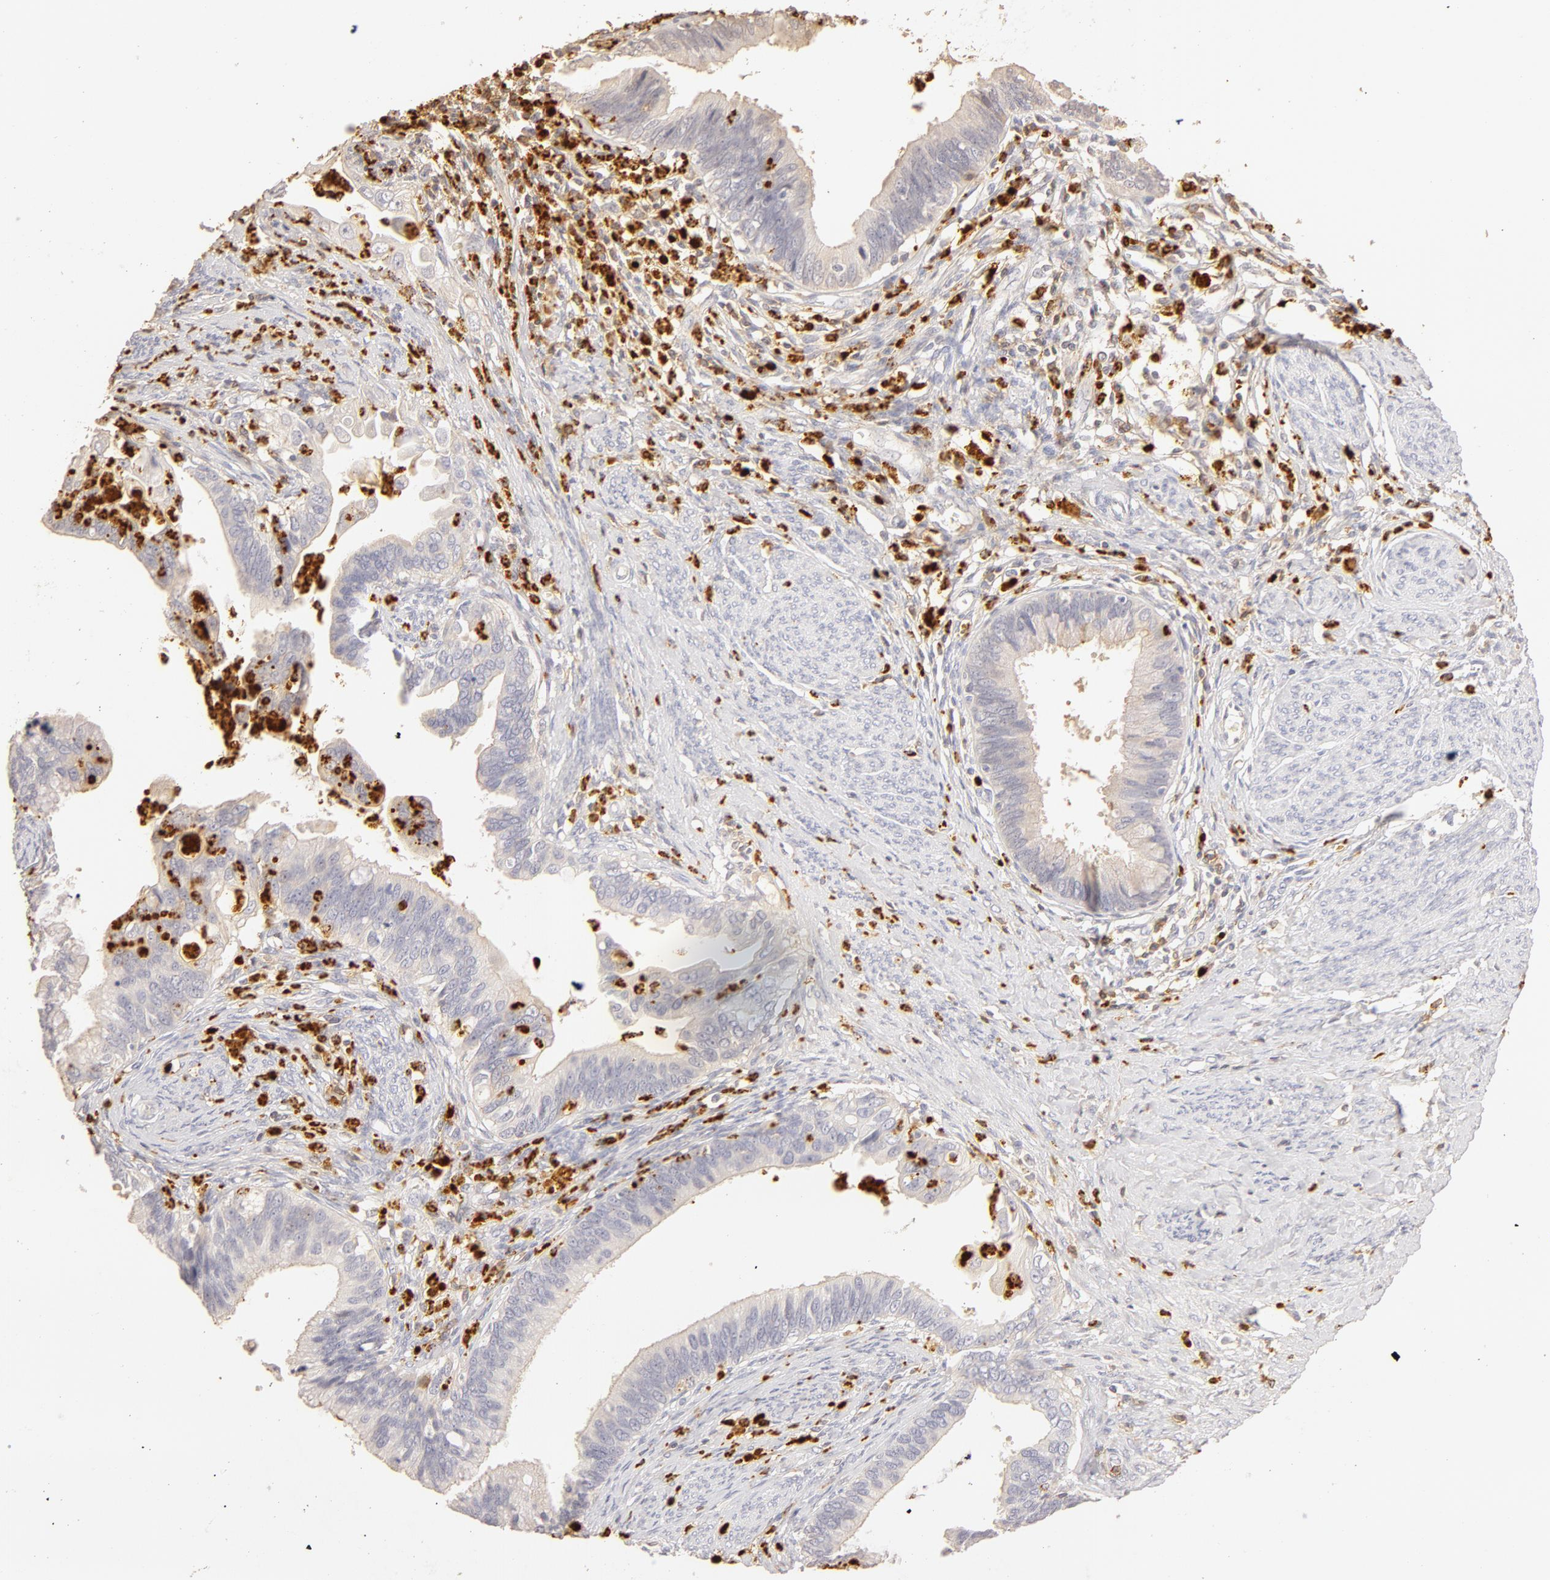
{"staining": {"intensity": "negative", "quantity": "none", "location": "none"}, "tissue": "cervical cancer", "cell_type": "Tumor cells", "image_type": "cancer", "snomed": [{"axis": "morphology", "description": "Adenocarcinoma, NOS"}, {"axis": "topography", "description": "Cervix"}], "caption": "Cervical cancer was stained to show a protein in brown. There is no significant expression in tumor cells.", "gene": "C1R", "patient": {"sex": "female", "age": 47}}